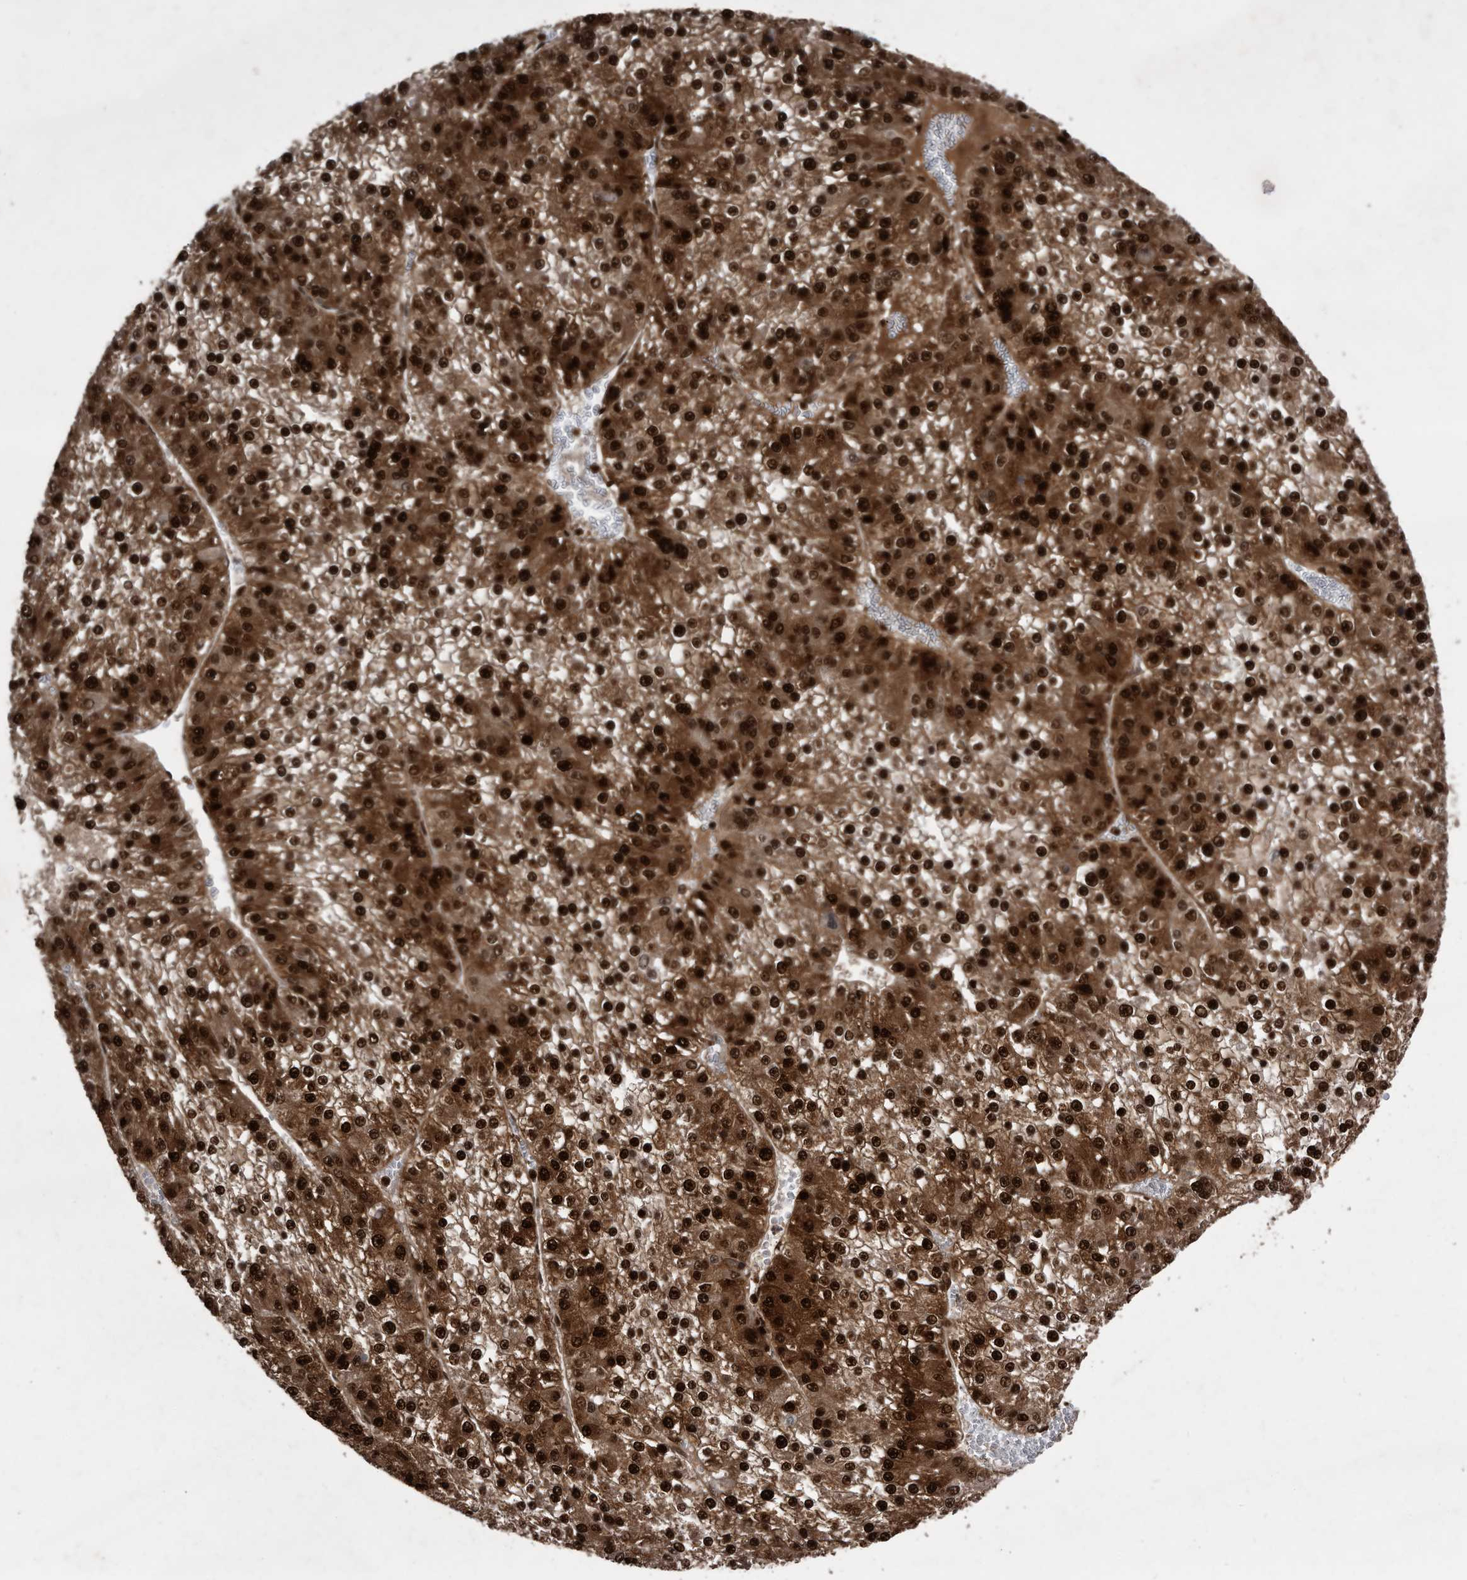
{"staining": {"intensity": "strong", "quantity": ">75%", "location": "cytoplasmic/membranous,nuclear"}, "tissue": "liver cancer", "cell_type": "Tumor cells", "image_type": "cancer", "snomed": [{"axis": "morphology", "description": "Carcinoma, Hepatocellular, NOS"}, {"axis": "topography", "description": "Liver"}], "caption": "This histopathology image exhibits immunohistochemistry (IHC) staining of hepatocellular carcinoma (liver), with high strong cytoplasmic/membranous and nuclear positivity in about >75% of tumor cells.", "gene": "RAD23B", "patient": {"sex": "female", "age": 73}}